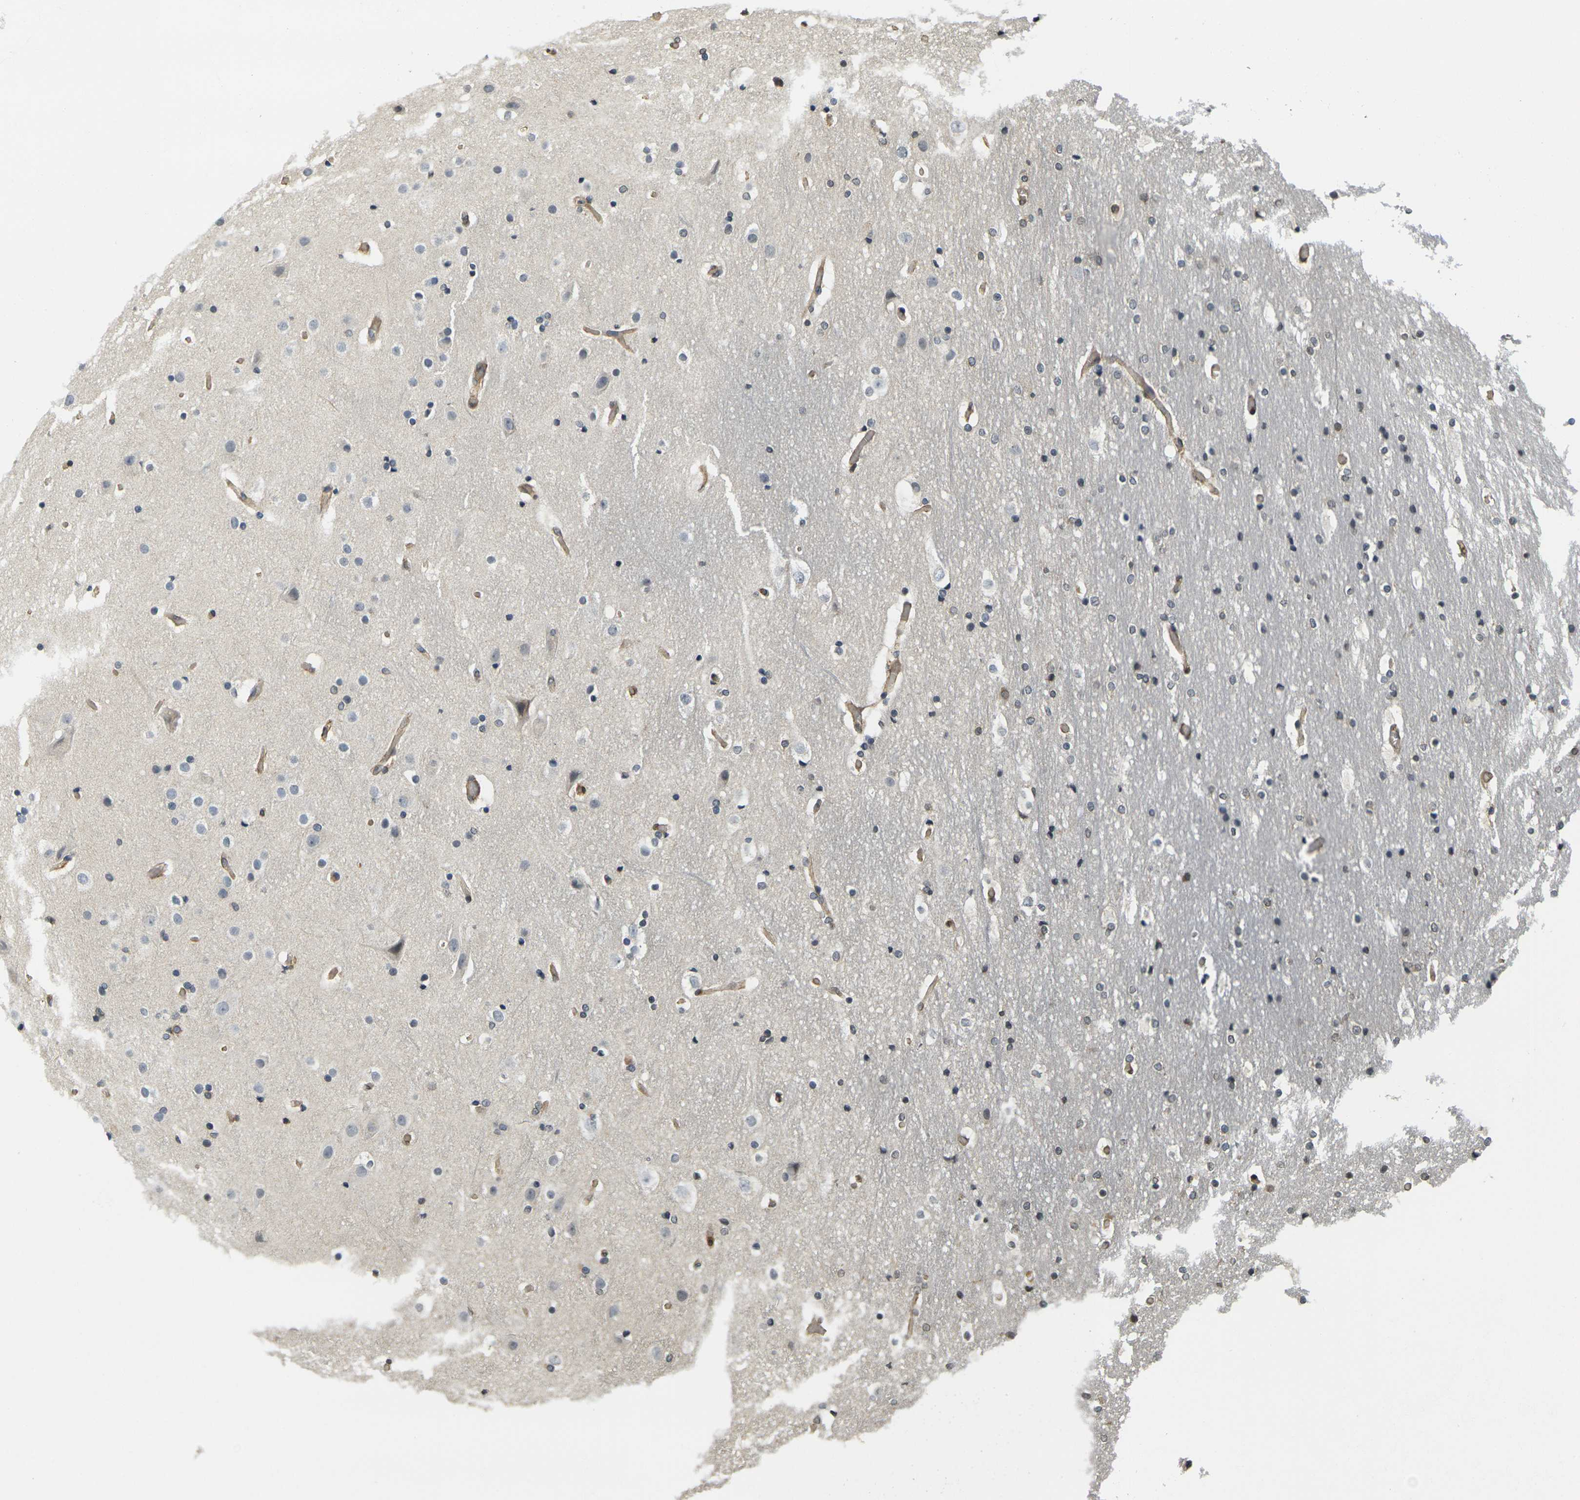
{"staining": {"intensity": "weak", "quantity": ">75%", "location": "cytoplasmic/membranous"}, "tissue": "cerebral cortex", "cell_type": "Endothelial cells", "image_type": "normal", "snomed": [{"axis": "morphology", "description": "Normal tissue, NOS"}, {"axis": "topography", "description": "Cerebral cortex"}], "caption": "IHC of normal human cerebral cortex displays low levels of weak cytoplasmic/membranous expression in approximately >75% of endothelial cells.", "gene": "CAST", "patient": {"sex": "male", "age": 57}}